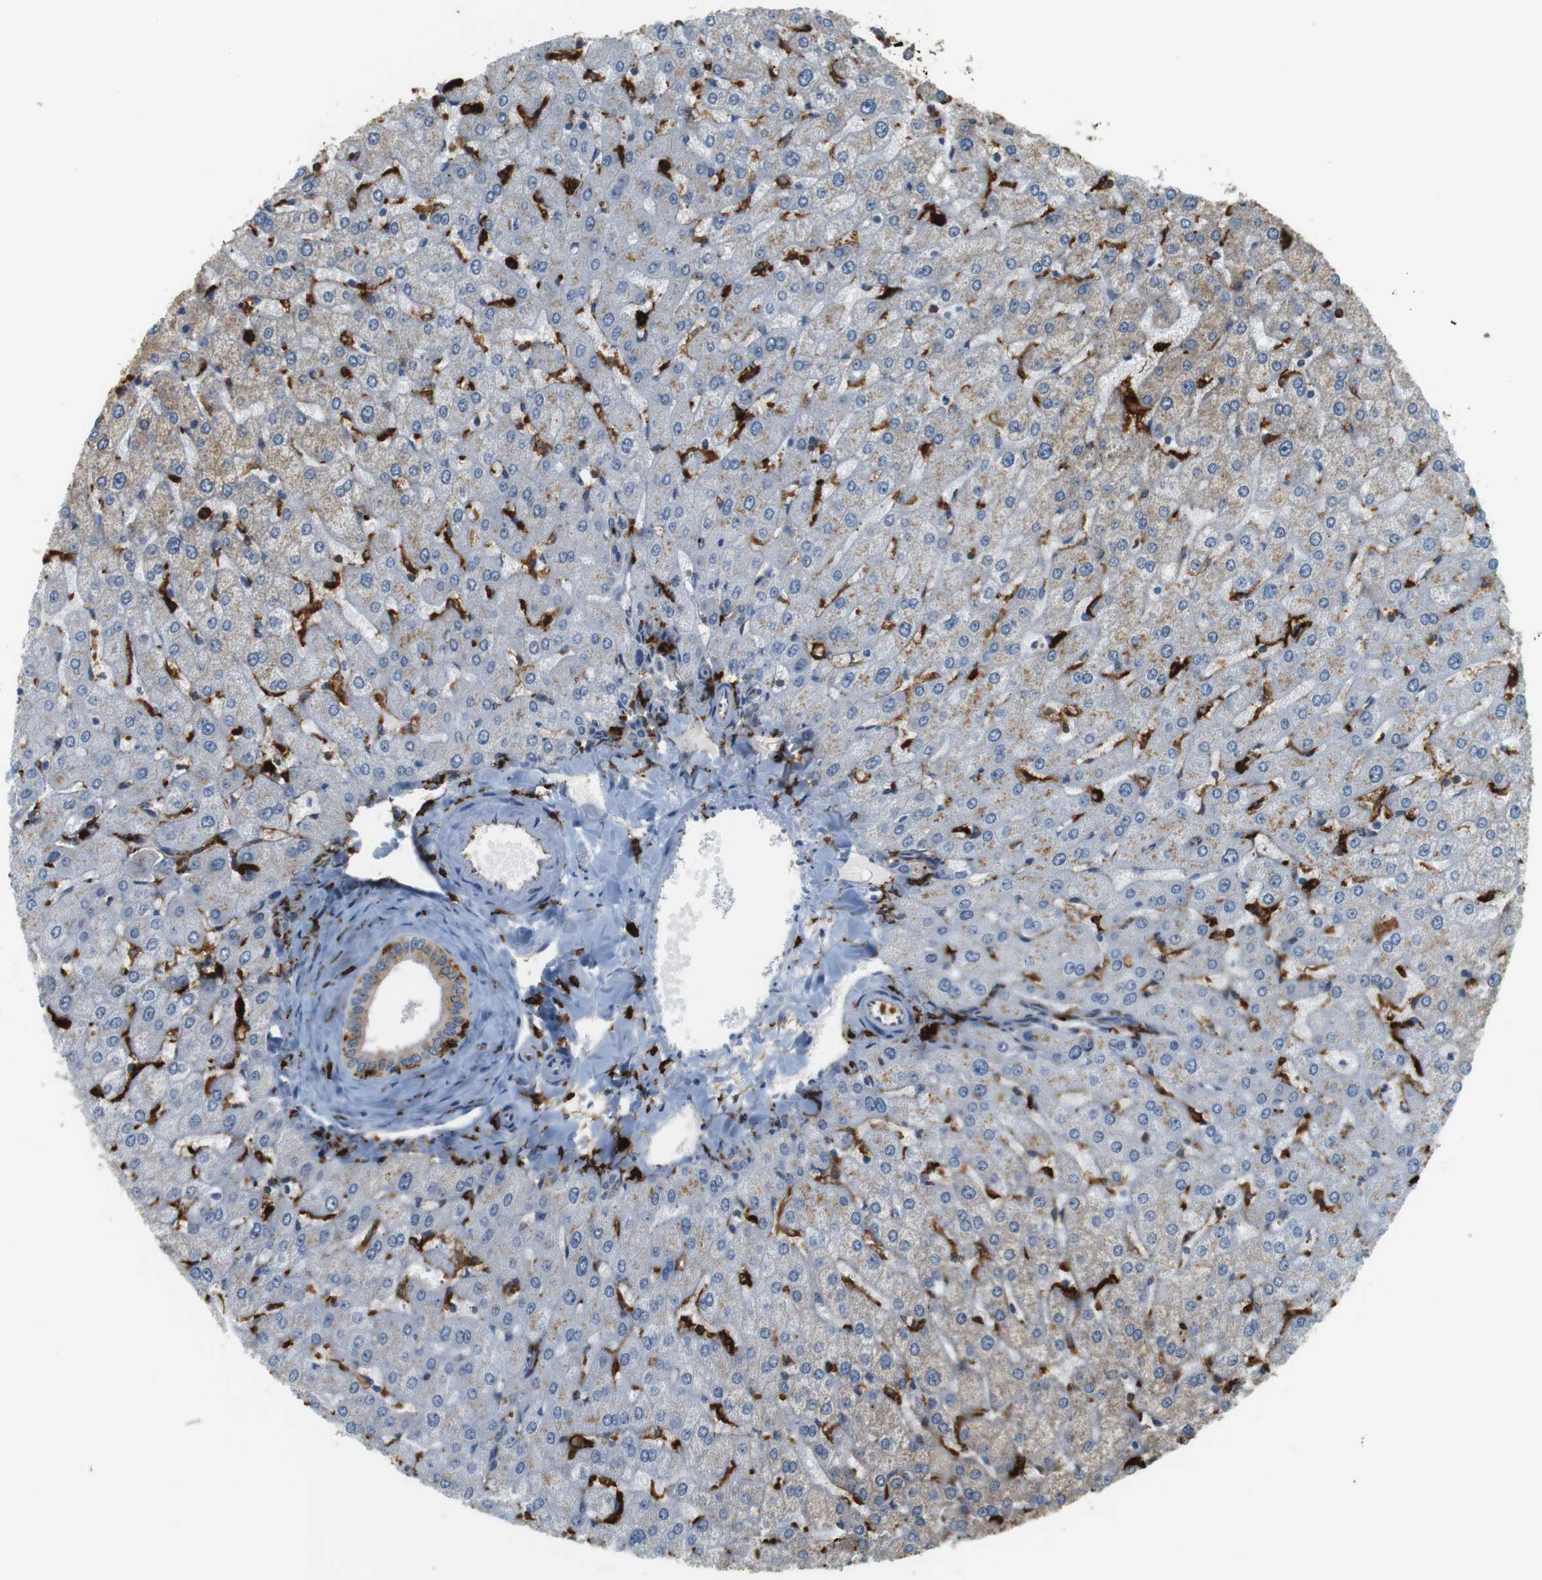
{"staining": {"intensity": "negative", "quantity": "none", "location": "none"}, "tissue": "liver", "cell_type": "Cholangiocytes", "image_type": "normal", "snomed": [{"axis": "morphology", "description": "Normal tissue, NOS"}, {"axis": "morphology", "description": "Fibrosis, NOS"}, {"axis": "topography", "description": "Liver"}], "caption": "There is no significant staining in cholangiocytes of liver. (Stains: DAB (3,3'-diaminobenzidine) immunohistochemistry (IHC) with hematoxylin counter stain, Microscopy: brightfield microscopy at high magnification).", "gene": "HLA", "patient": {"sex": "female", "age": 29}}